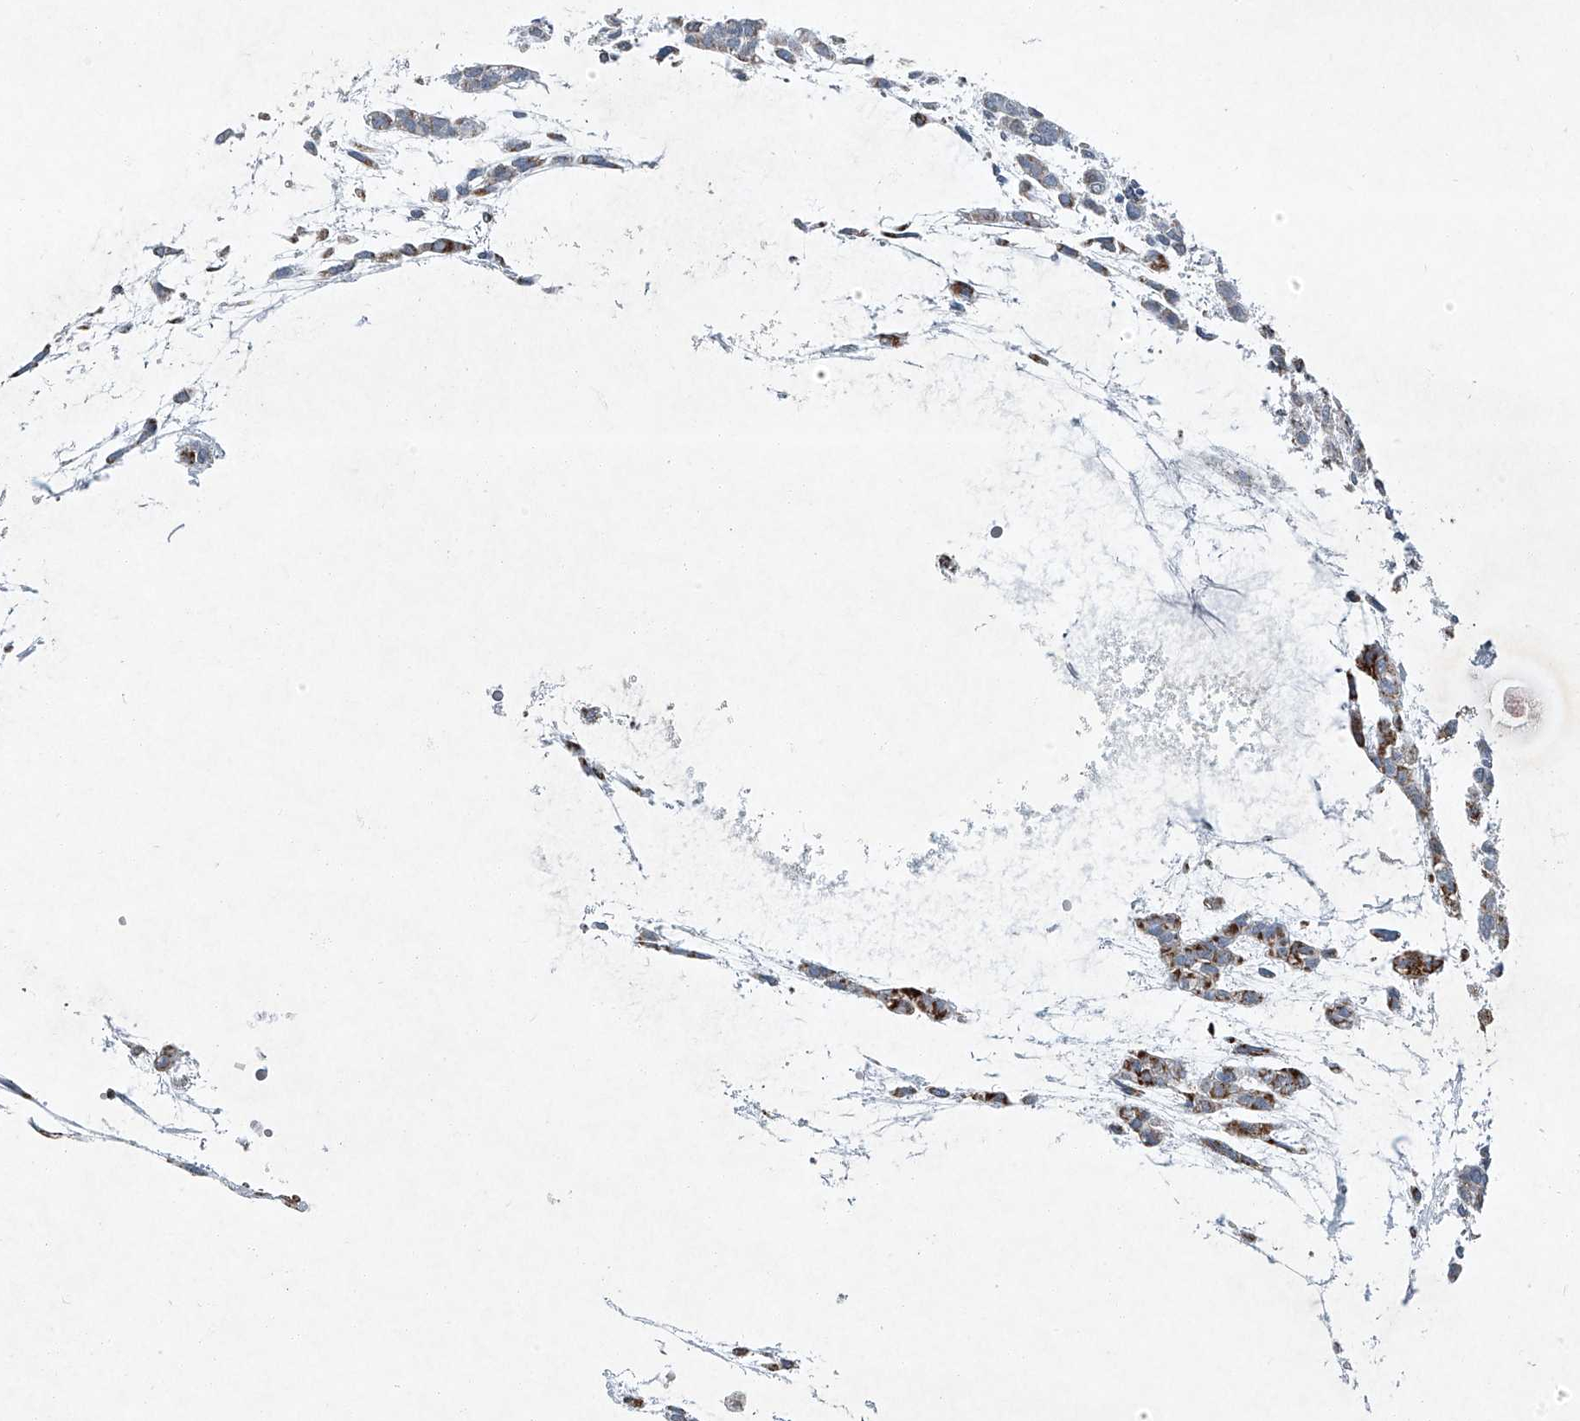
{"staining": {"intensity": "moderate", "quantity": "25%-75%", "location": "cytoplasmic/membranous"}, "tissue": "head and neck cancer", "cell_type": "Tumor cells", "image_type": "cancer", "snomed": [{"axis": "morphology", "description": "Adenocarcinoma, NOS"}, {"axis": "morphology", "description": "Adenoma, NOS"}, {"axis": "topography", "description": "Head-Neck"}], "caption": "Immunohistochemistry staining of adenocarcinoma (head and neck), which demonstrates medium levels of moderate cytoplasmic/membranous staining in about 25%-75% of tumor cells indicating moderate cytoplasmic/membranous protein expression. The staining was performed using DAB (3,3'-diaminobenzidine) (brown) for protein detection and nuclei were counterstained in hematoxylin (blue).", "gene": "CHRNA7", "patient": {"sex": "female", "age": 55}}